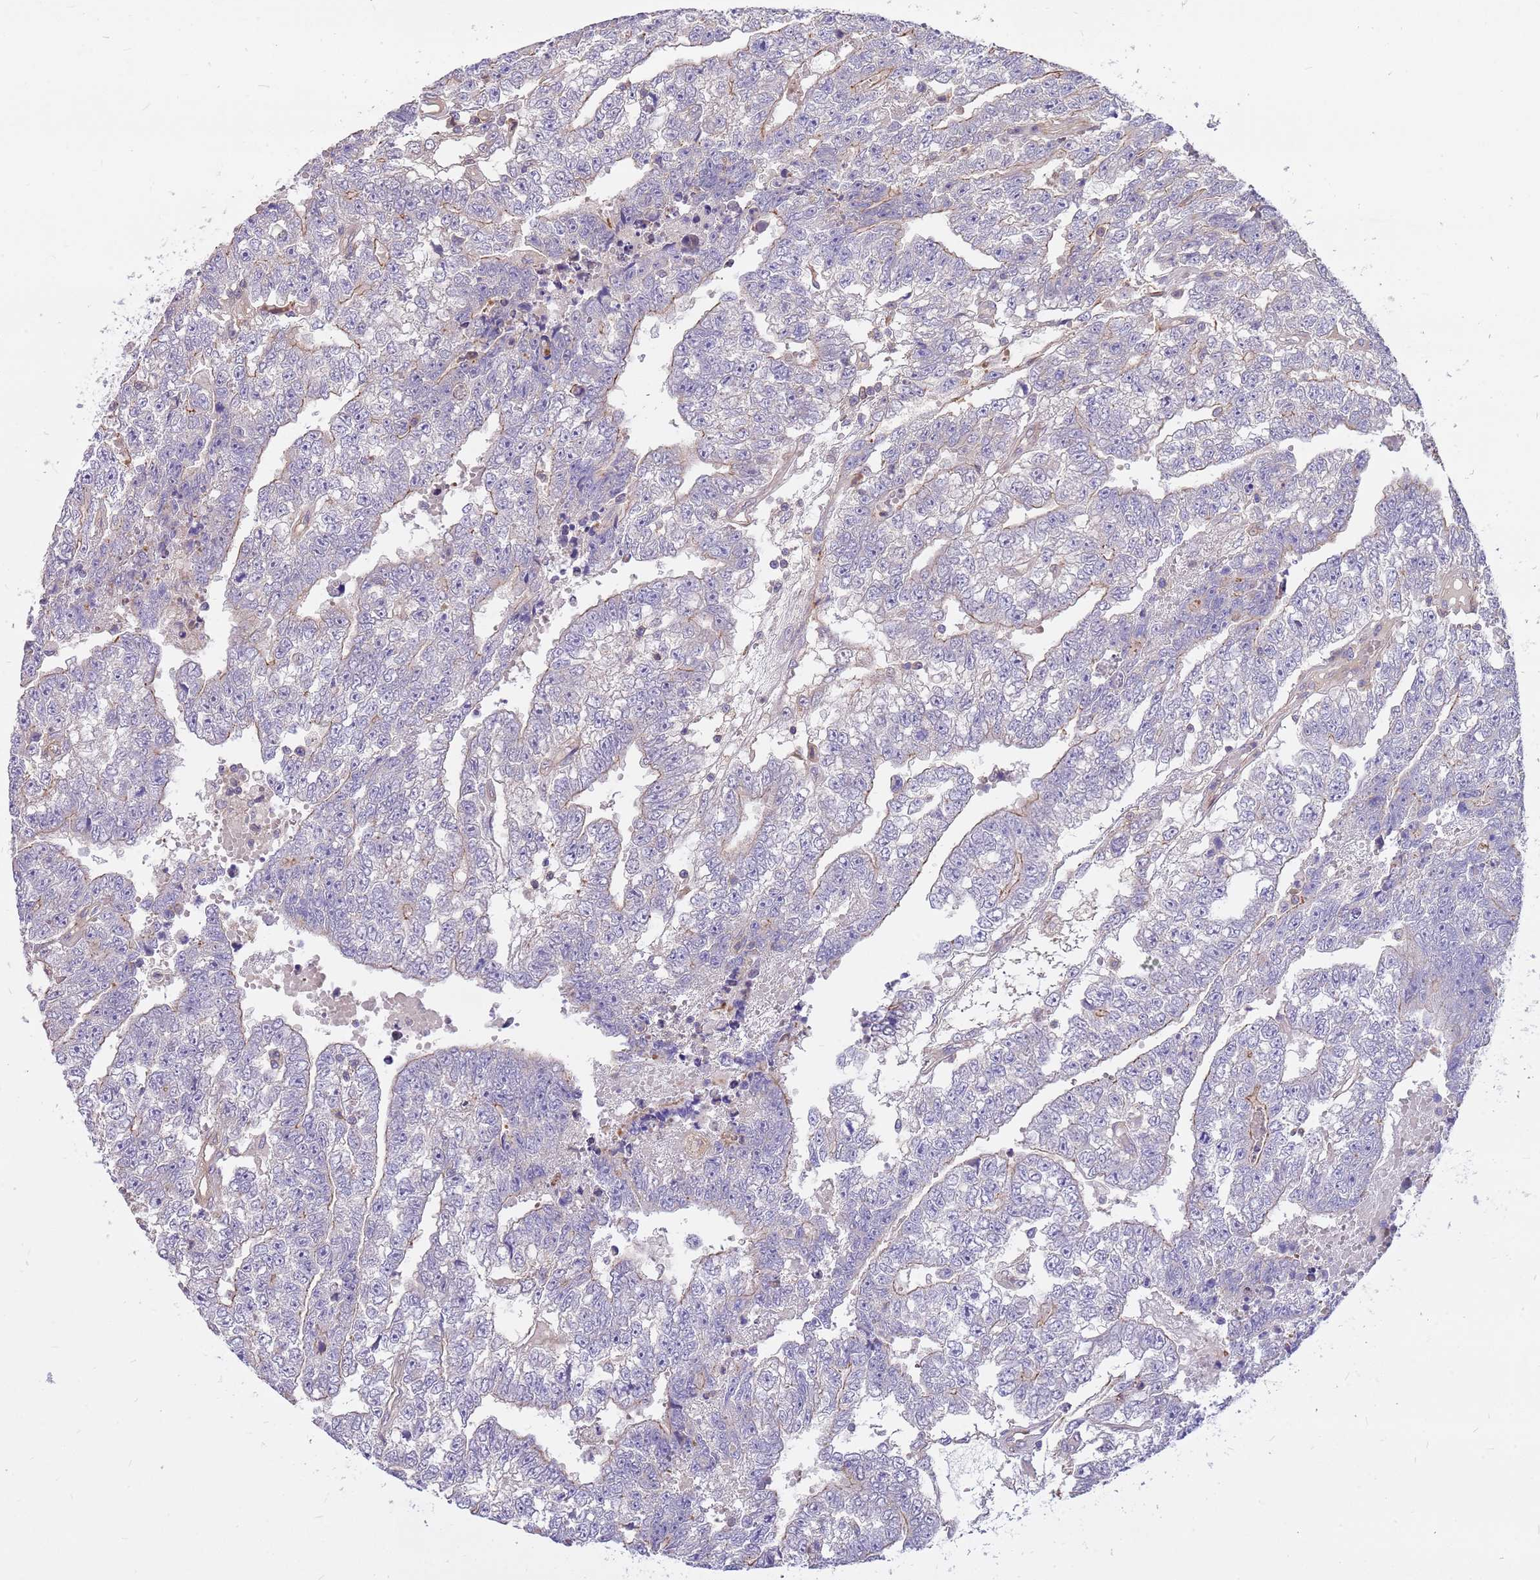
{"staining": {"intensity": "negative", "quantity": "none", "location": "none"}, "tissue": "testis cancer", "cell_type": "Tumor cells", "image_type": "cancer", "snomed": [{"axis": "morphology", "description": "Carcinoma, Embryonal, NOS"}, {"axis": "topography", "description": "Testis"}], "caption": "Tumor cells show no significant protein positivity in testis cancer (embryonal carcinoma).", "gene": "MVD", "patient": {"sex": "male", "age": 25}}